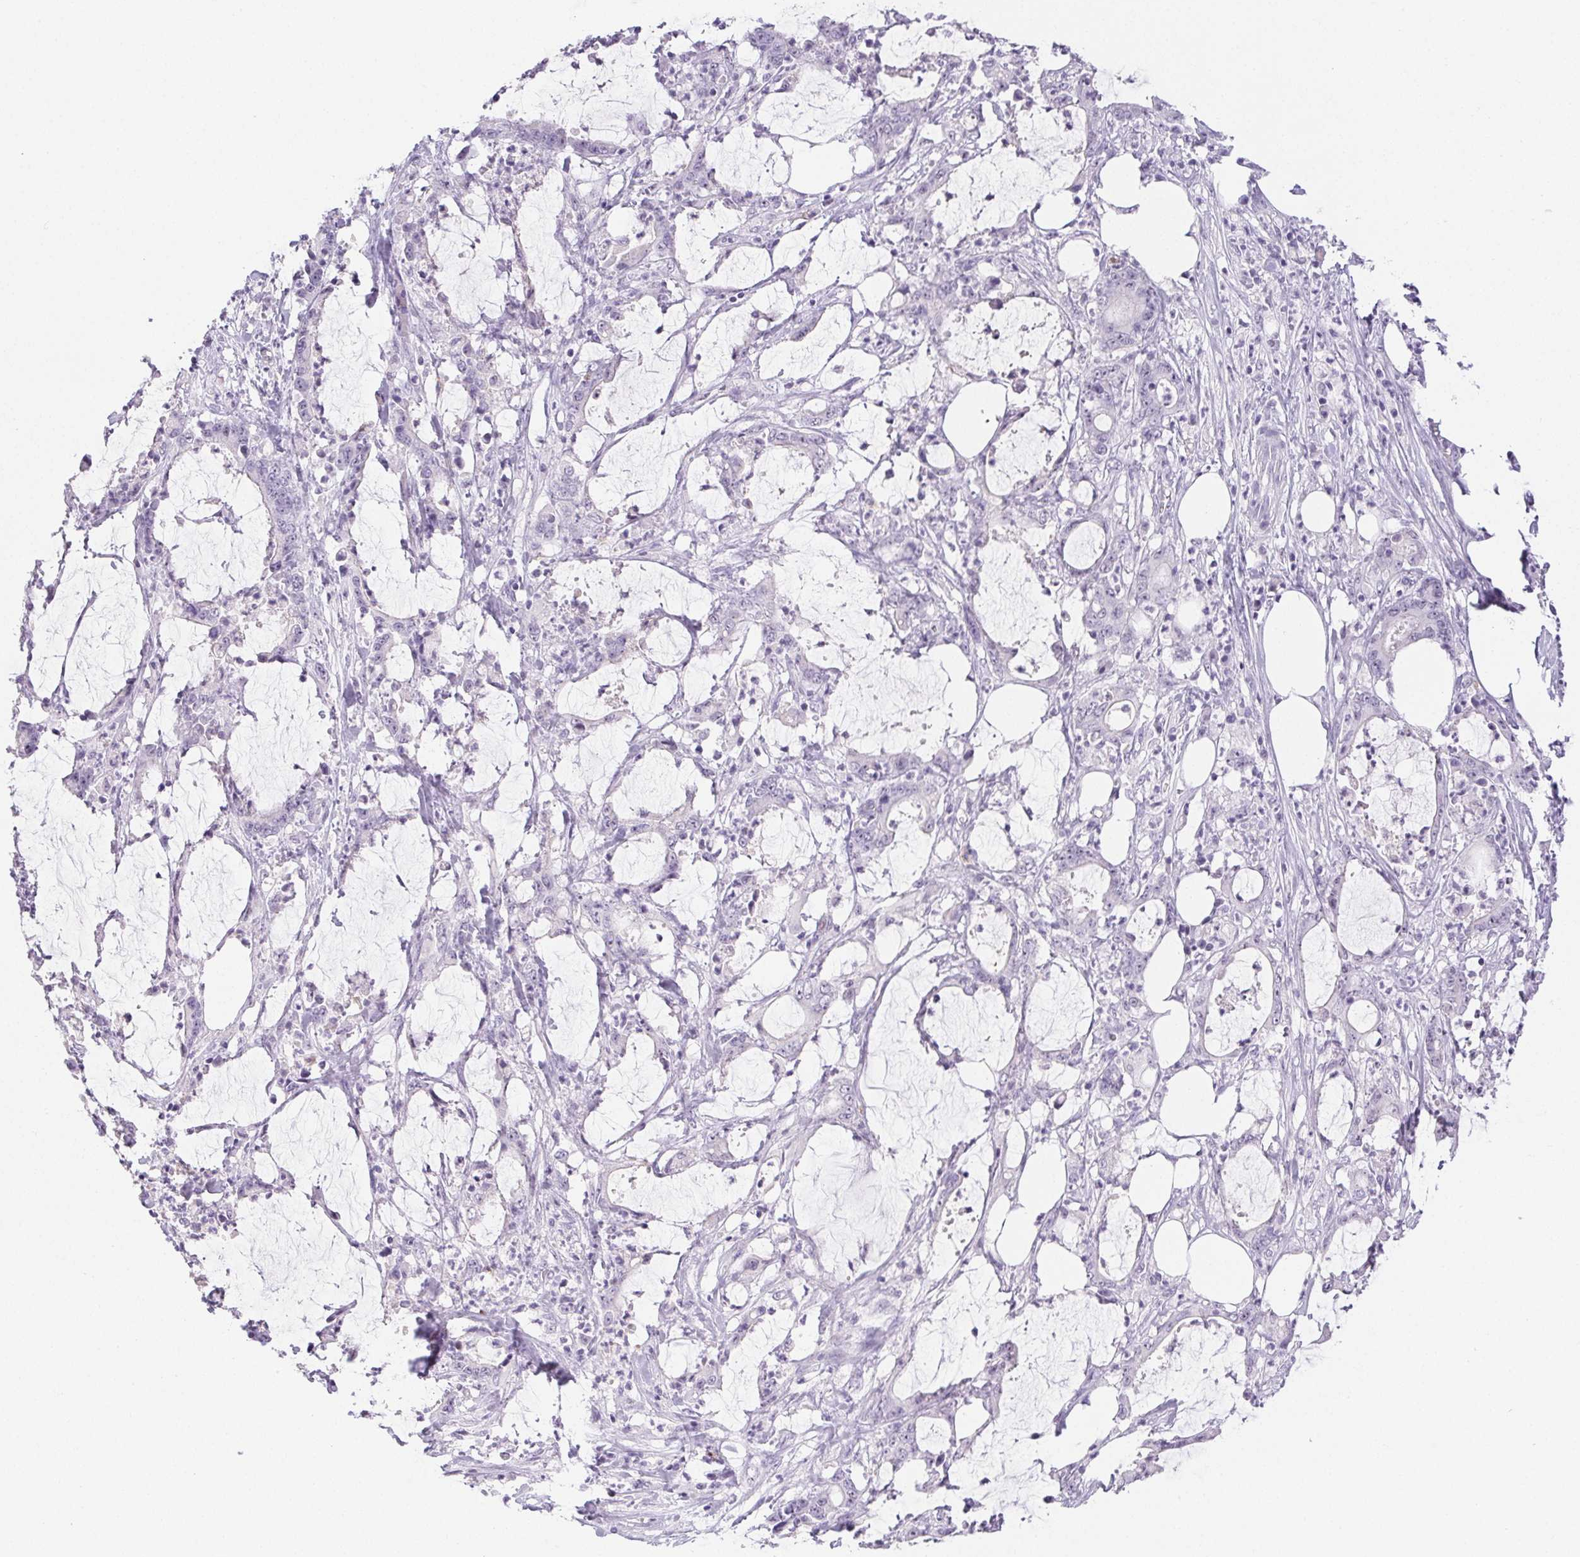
{"staining": {"intensity": "negative", "quantity": "none", "location": "none"}, "tissue": "stomach cancer", "cell_type": "Tumor cells", "image_type": "cancer", "snomed": [{"axis": "morphology", "description": "Adenocarcinoma, NOS"}, {"axis": "topography", "description": "Stomach, upper"}], "caption": "DAB (3,3'-diaminobenzidine) immunohistochemical staining of stomach cancer exhibits no significant staining in tumor cells. (DAB immunohistochemistry, high magnification).", "gene": "ST8SIA3", "patient": {"sex": "male", "age": 68}}